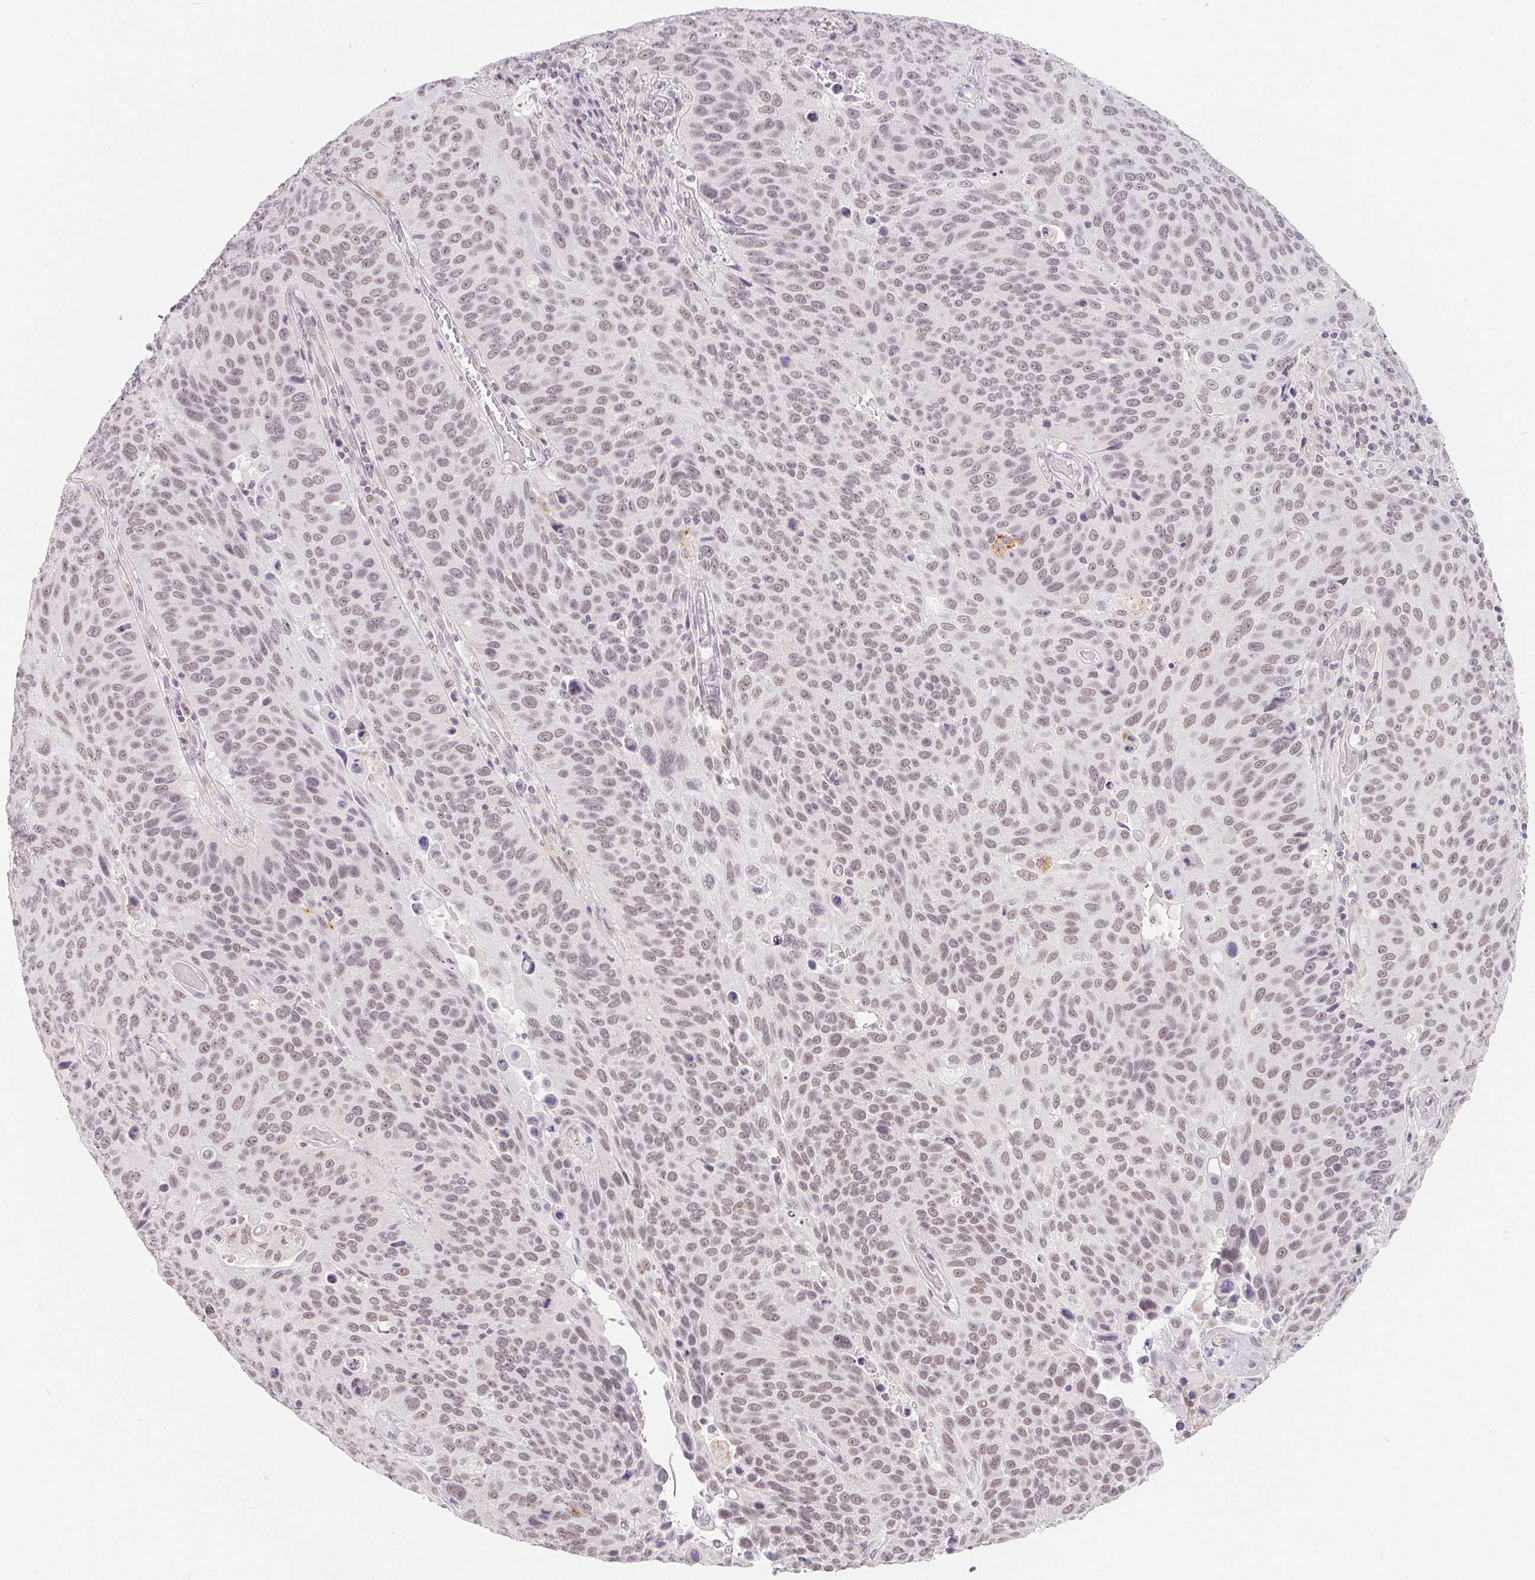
{"staining": {"intensity": "weak", "quantity": "25%-75%", "location": "nuclear"}, "tissue": "lung cancer", "cell_type": "Tumor cells", "image_type": "cancer", "snomed": [{"axis": "morphology", "description": "Squamous cell carcinoma, NOS"}, {"axis": "topography", "description": "Lung"}], "caption": "The photomicrograph shows staining of lung squamous cell carcinoma, revealing weak nuclear protein expression (brown color) within tumor cells.", "gene": "NXF3", "patient": {"sex": "male", "age": 68}}